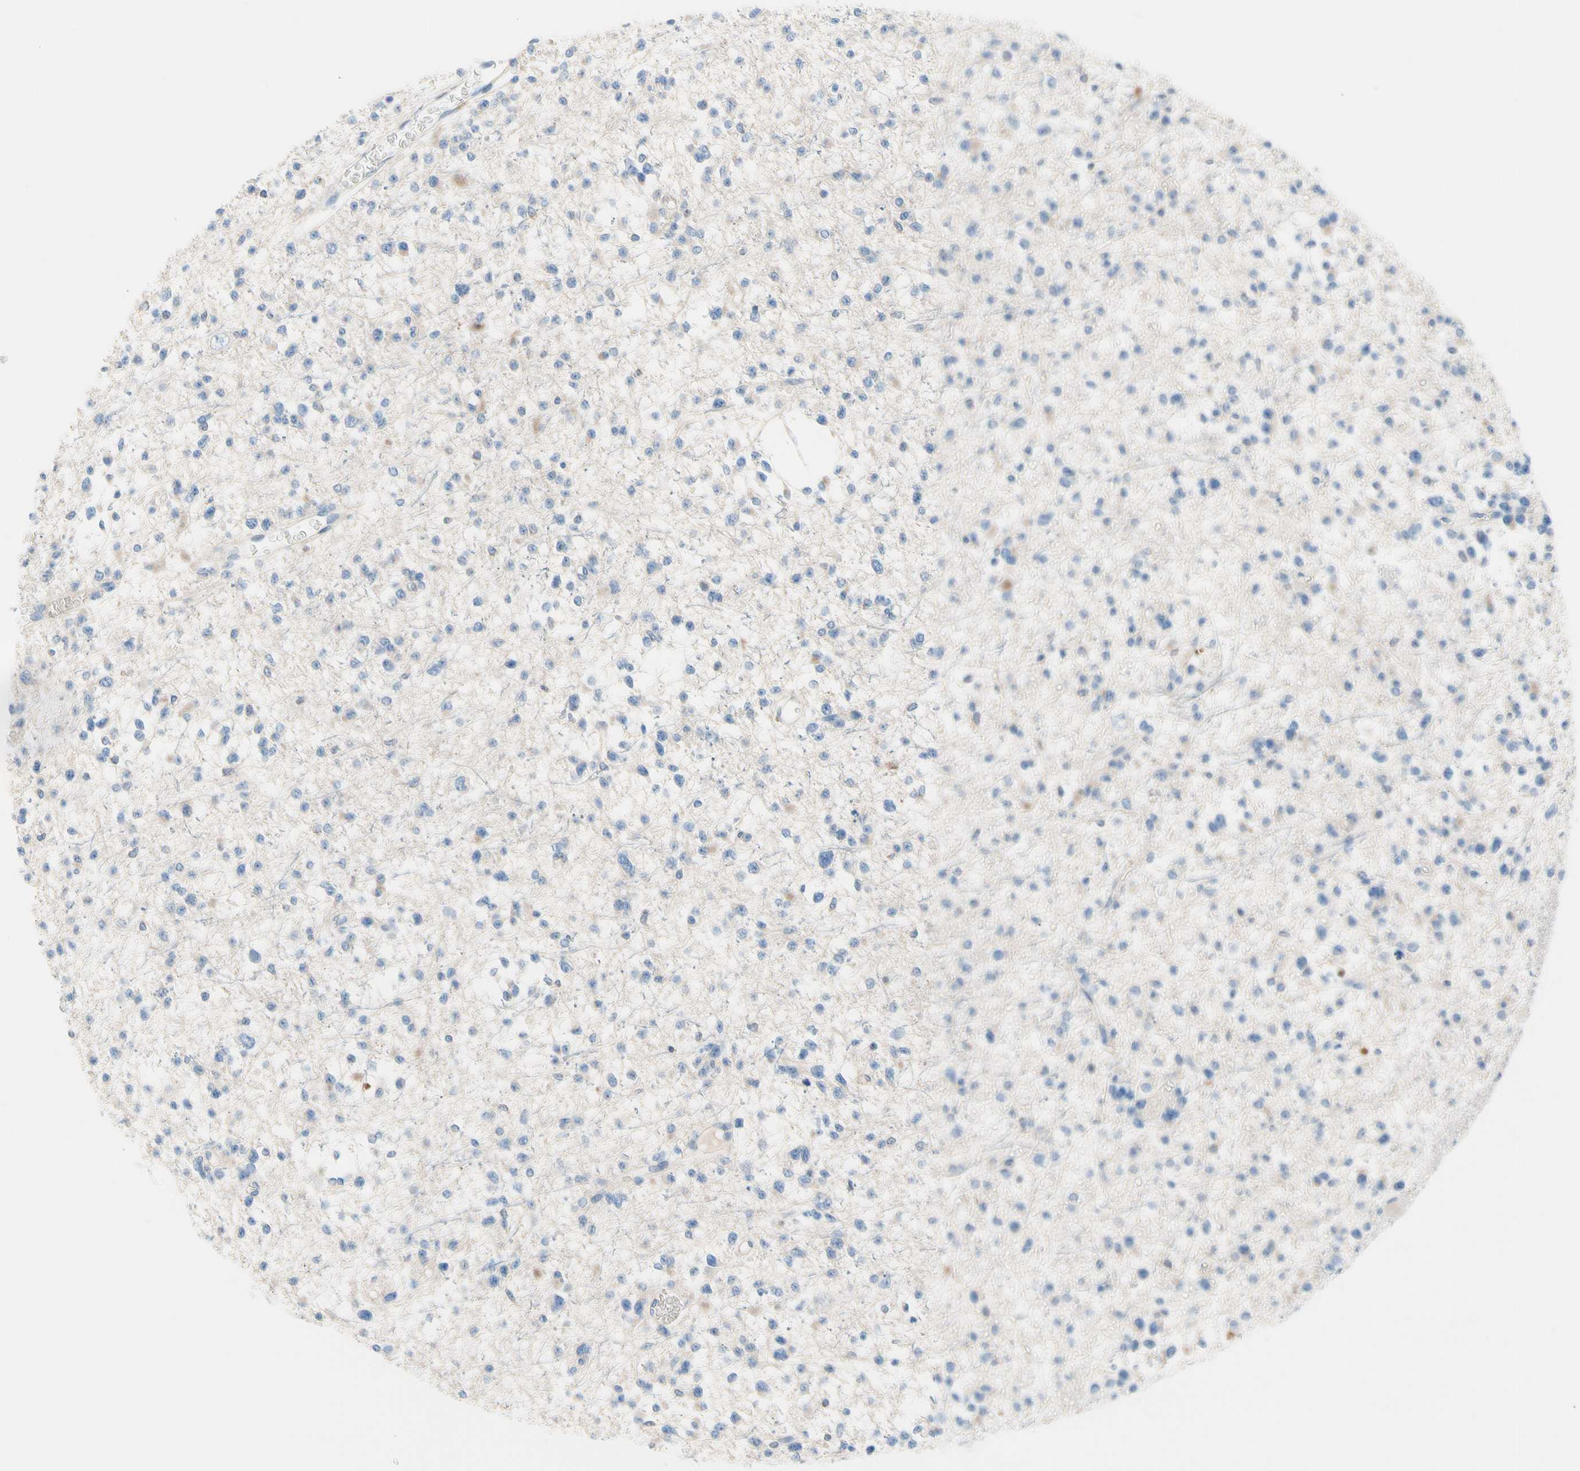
{"staining": {"intensity": "negative", "quantity": "none", "location": "none"}, "tissue": "glioma", "cell_type": "Tumor cells", "image_type": "cancer", "snomed": [{"axis": "morphology", "description": "Glioma, malignant, Low grade"}, {"axis": "topography", "description": "Brain"}], "caption": "High power microscopy micrograph of an IHC image of glioma, revealing no significant positivity in tumor cells.", "gene": "MAP3K3", "patient": {"sex": "female", "age": 22}}